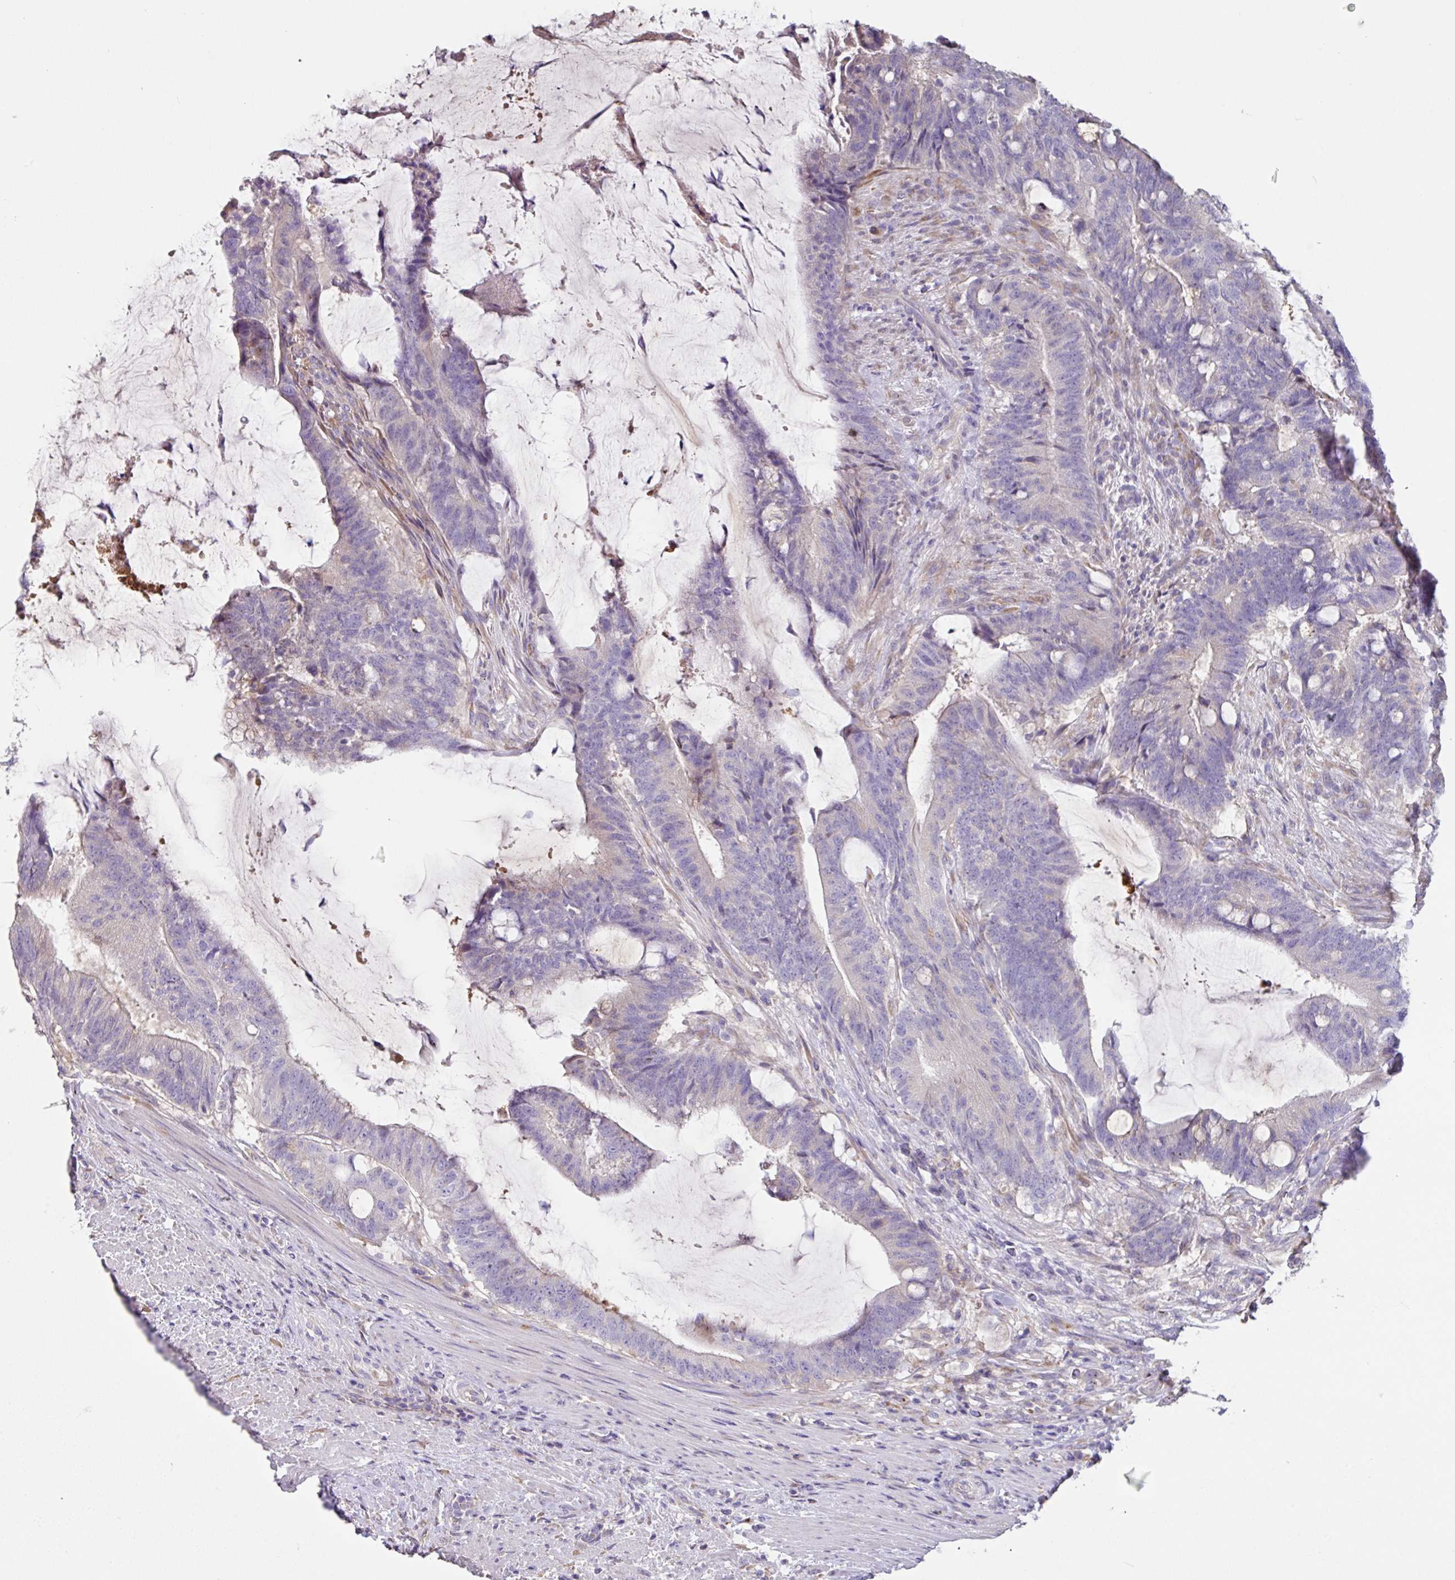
{"staining": {"intensity": "negative", "quantity": "none", "location": "none"}, "tissue": "colorectal cancer", "cell_type": "Tumor cells", "image_type": "cancer", "snomed": [{"axis": "morphology", "description": "Adenocarcinoma, NOS"}, {"axis": "topography", "description": "Colon"}], "caption": "DAB (3,3'-diaminobenzidine) immunohistochemical staining of human adenocarcinoma (colorectal) displays no significant staining in tumor cells. (DAB immunohistochemistry (IHC) with hematoxylin counter stain).", "gene": "ZG16", "patient": {"sex": "female", "age": 43}}